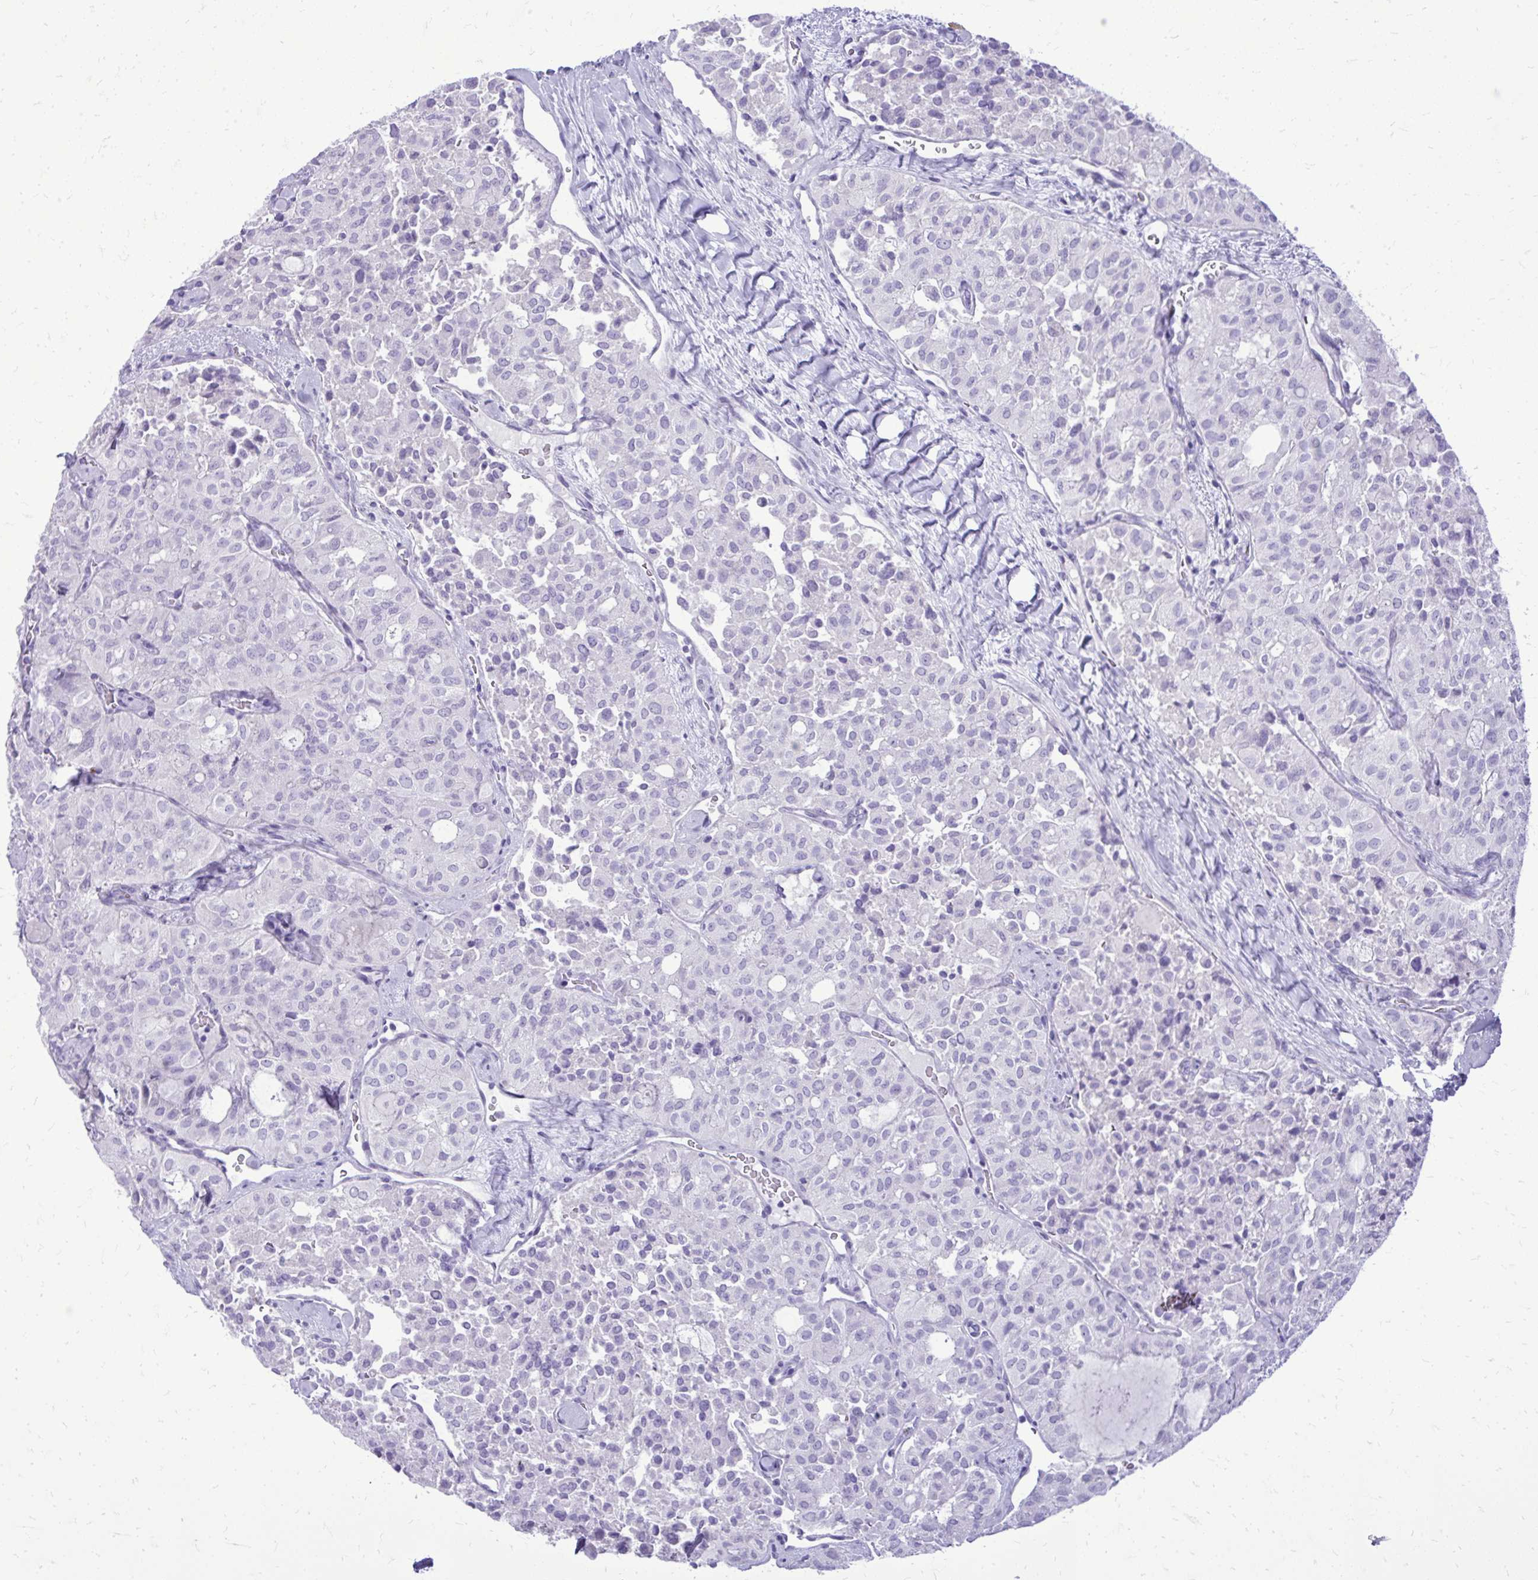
{"staining": {"intensity": "negative", "quantity": "none", "location": "none"}, "tissue": "thyroid cancer", "cell_type": "Tumor cells", "image_type": "cancer", "snomed": [{"axis": "morphology", "description": "Follicular adenoma carcinoma, NOS"}, {"axis": "topography", "description": "Thyroid gland"}], "caption": "DAB (3,3'-diaminobenzidine) immunohistochemical staining of follicular adenoma carcinoma (thyroid) exhibits no significant staining in tumor cells.", "gene": "BCL6B", "patient": {"sex": "male", "age": 75}}